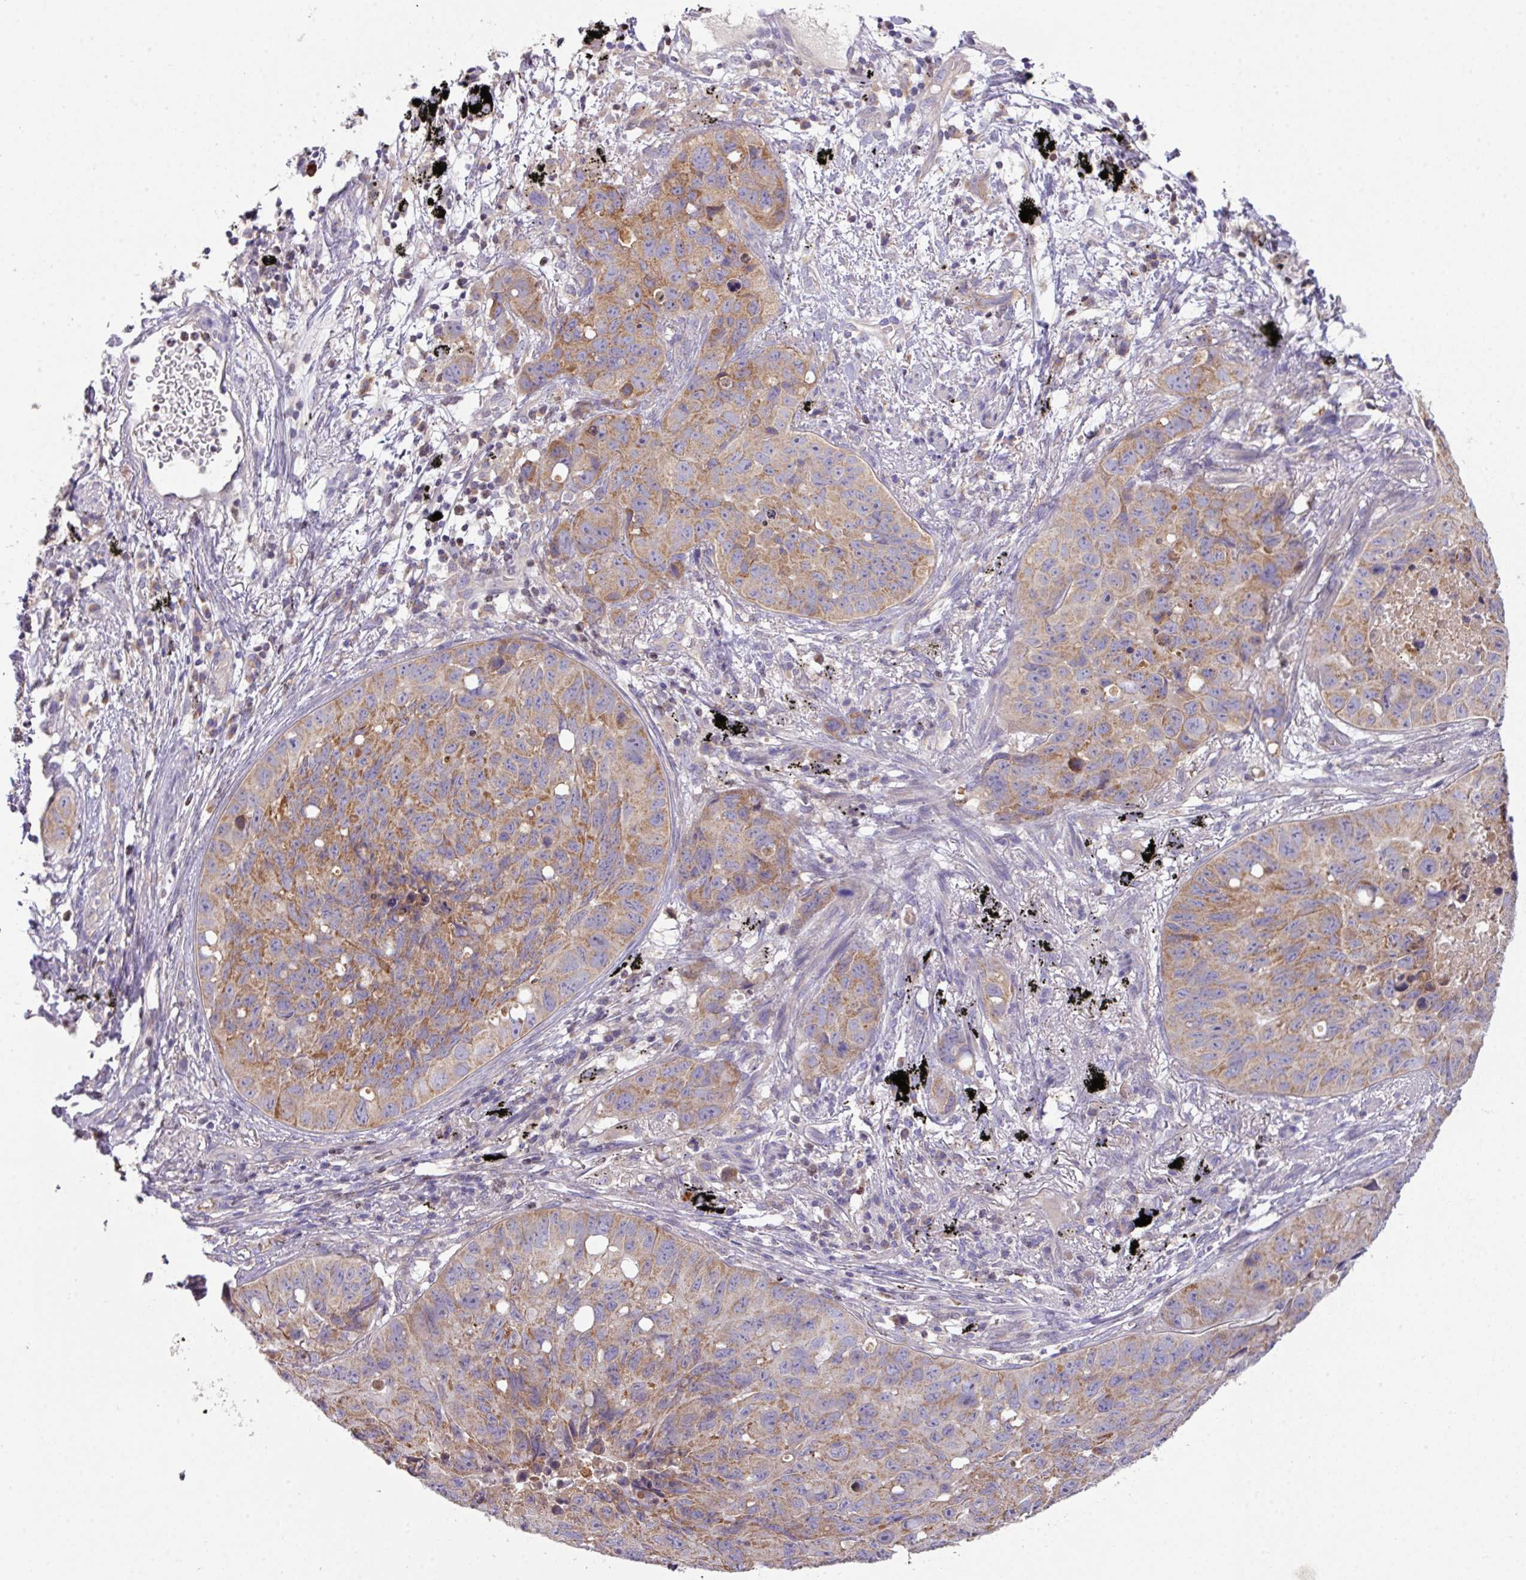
{"staining": {"intensity": "moderate", "quantity": ">75%", "location": "cytoplasmic/membranous"}, "tissue": "lung cancer", "cell_type": "Tumor cells", "image_type": "cancer", "snomed": [{"axis": "morphology", "description": "Squamous cell carcinoma, NOS"}, {"axis": "topography", "description": "Lung"}], "caption": "Lung squamous cell carcinoma stained for a protein exhibits moderate cytoplasmic/membranous positivity in tumor cells. Immunohistochemistry stains the protein of interest in brown and the nuclei are stained blue.", "gene": "ZNF394", "patient": {"sex": "male", "age": 60}}